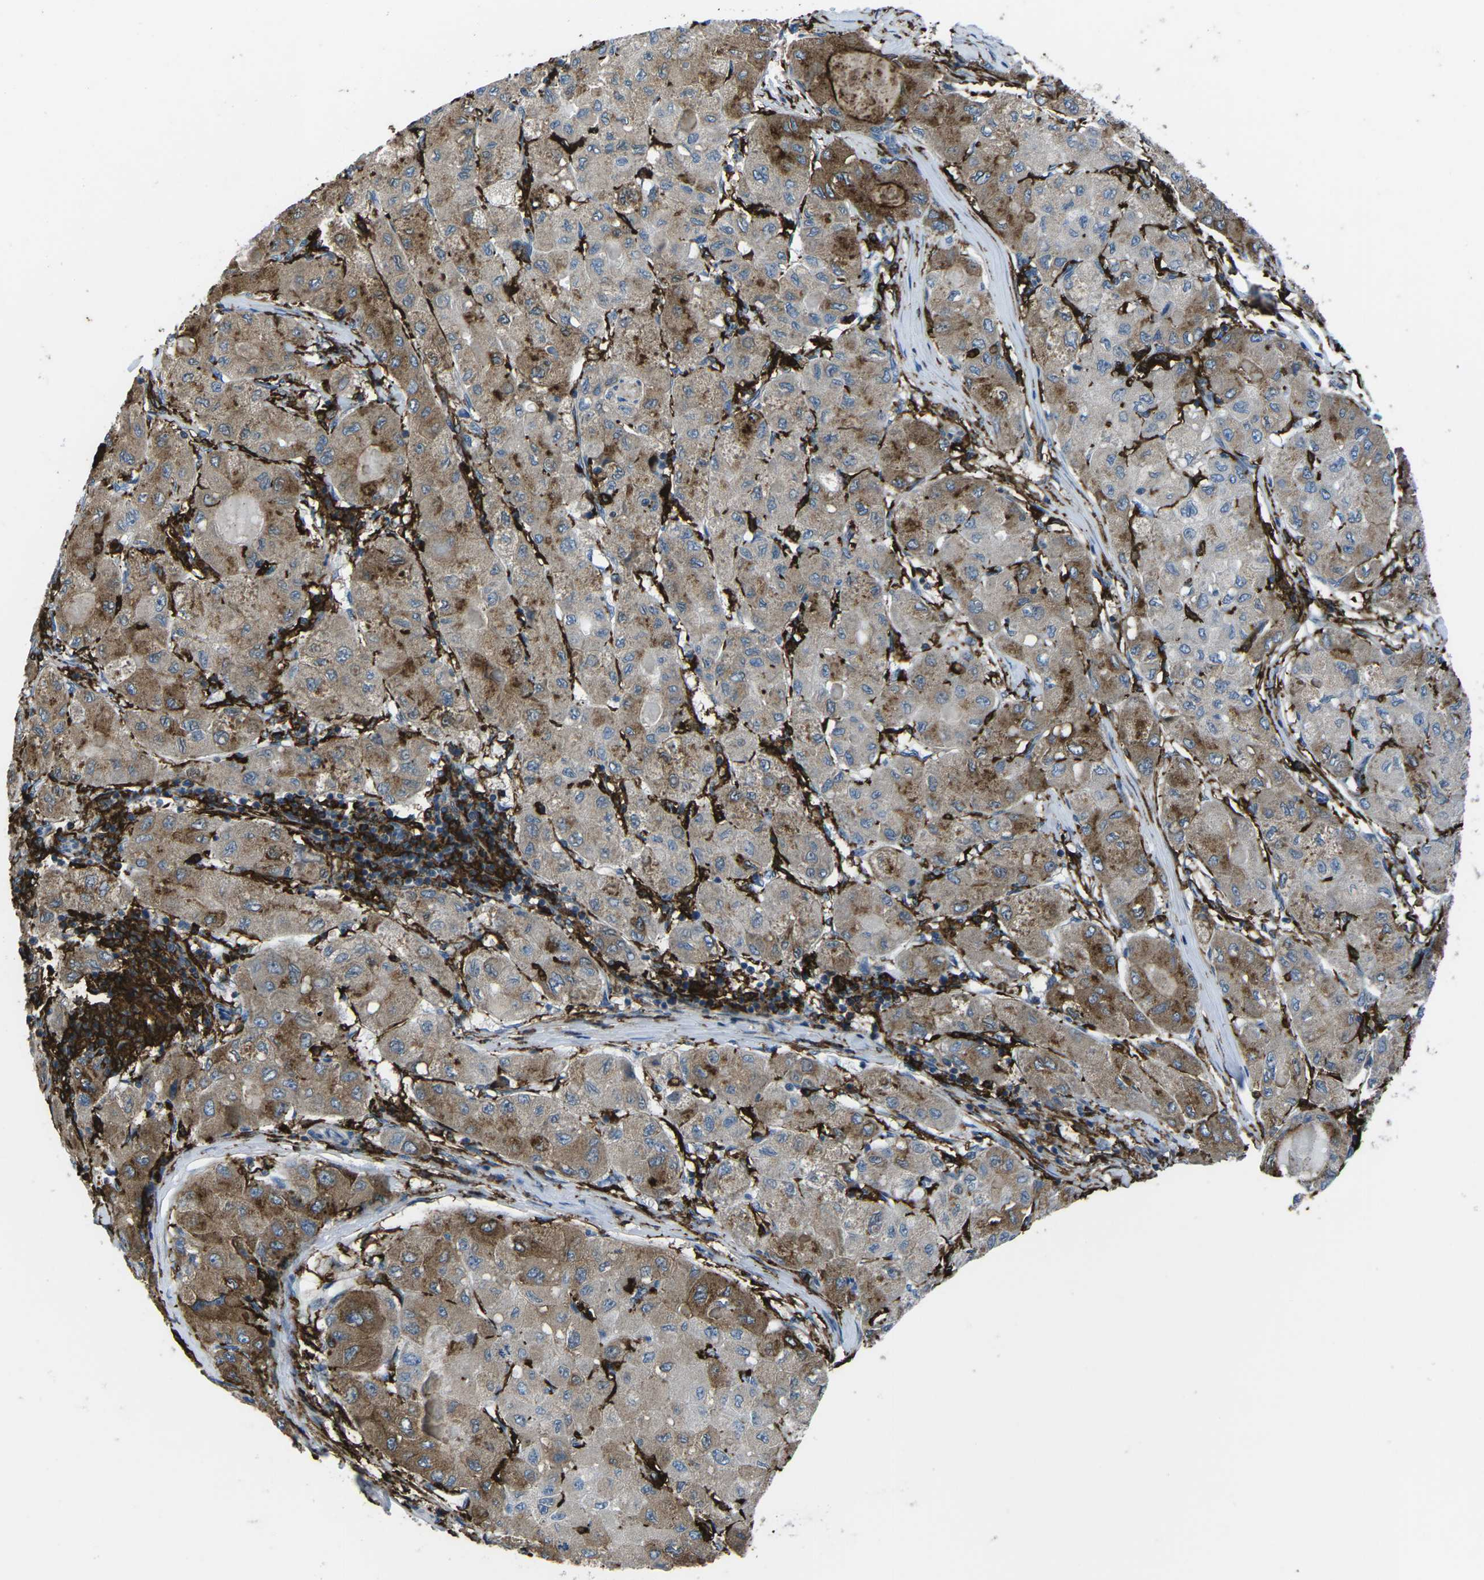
{"staining": {"intensity": "moderate", "quantity": ">75%", "location": "cytoplasmic/membranous"}, "tissue": "liver cancer", "cell_type": "Tumor cells", "image_type": "cancer", "snomed": [{"axis": "morphology", "description": "Carcinoma, Hepatocellular, NOS"}, {"axis": "topography", "description": "Liver"}], "caption": "About >75% of tumor cells in liver hepatocellular carcinoma display moderate cytoplasmic/membranous protein expression as visualized by brown immunohistochemical staining.", "gene": "PTPN1", "patient": {"sex": "male", "age": 80}}